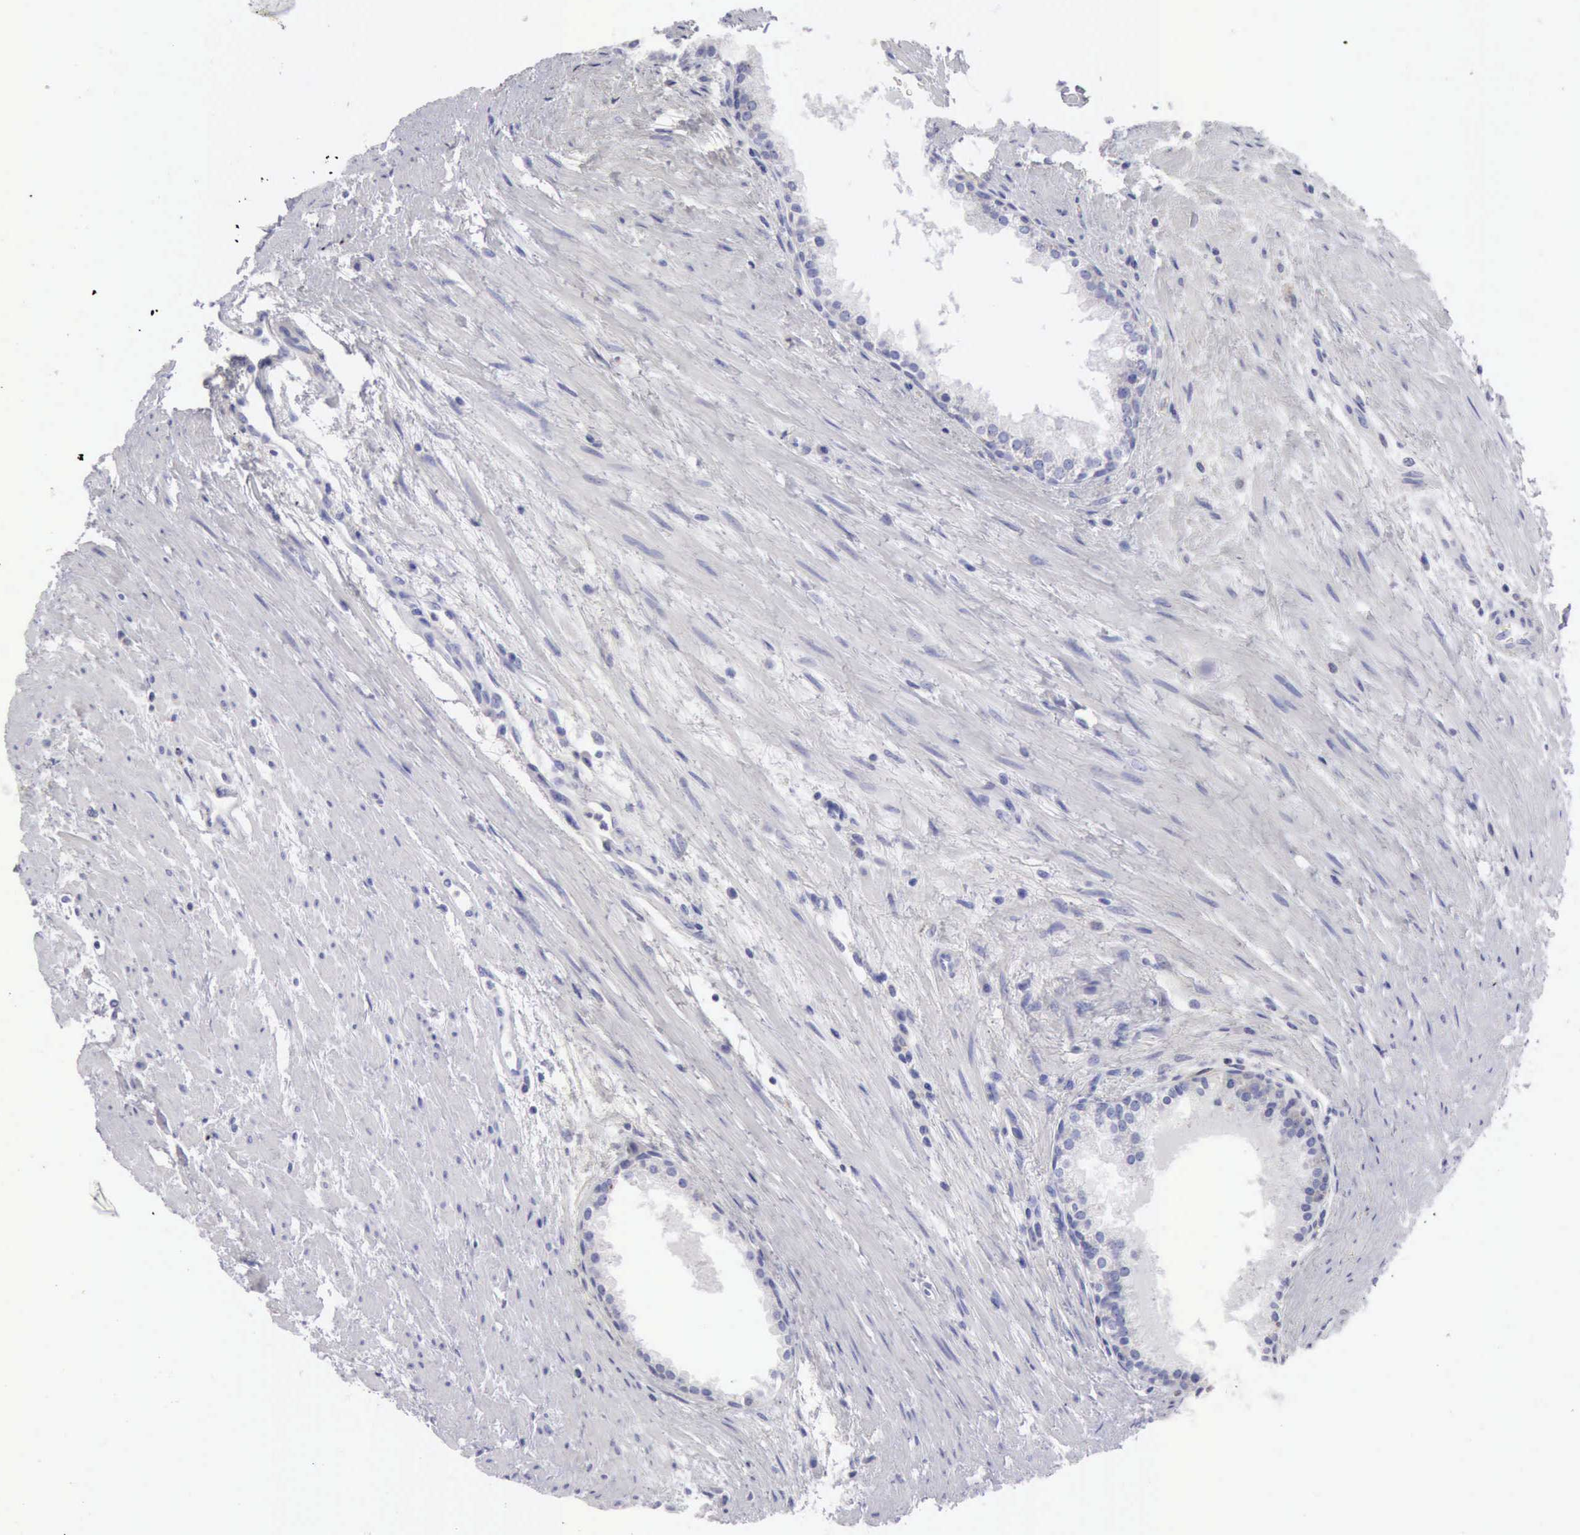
{"staining": {"intensity": "negative", "quantity": "none", "location": "none"}, "tissue": "prostate", "cell_type": "Glandular cells", "image_type": "normal", "snomed": [{"axis": "morphology", "description": "Normal tissue, NOS"}, {"axis": "topography", "description": "Prostate"}], "caption": "Glandular cells show no significant expression in unremarkable prostate. The staining was performed using DAB to visualize the protein expression in brown, while the nuclei were stained in blue with hematoxylin (Magnification: 20x).", "gene": "CTSS", "patient": {"sex": "male", "age": 65}}